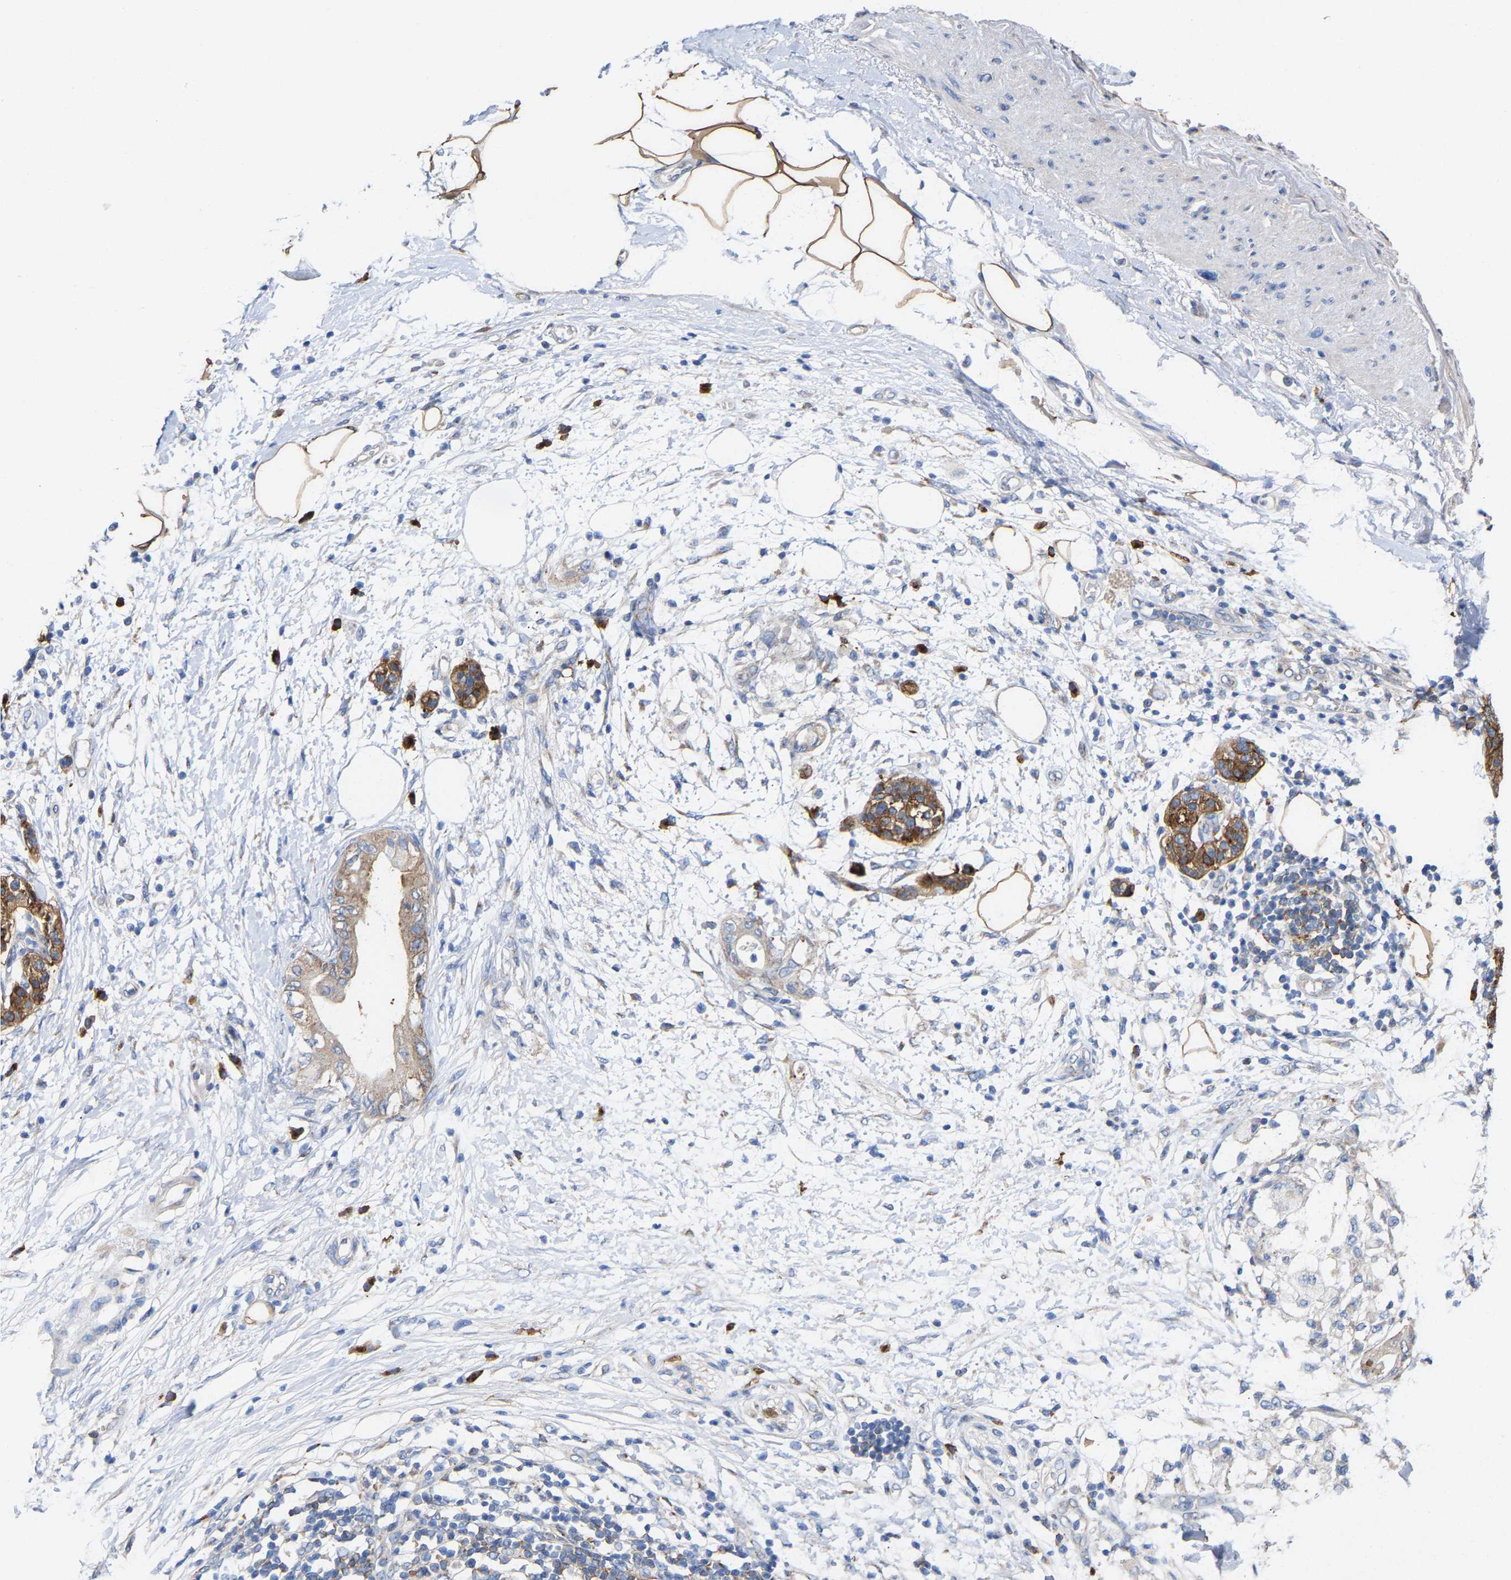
{"staining": {"intensity": "moderate", "quantity": "<25%", "location": "cytoplasmic/membranous"}, "tissue": "adipose tissue", "cell_type": "Adipocytes", "image_type": "normal", "snomed": [{"axis": "morphology", "description": "Normal tissue, NOS"}, {"axis": "morphology", "description": "Adenocarcinoma, NOS"}, {"axis": "topography", "description": "Duodenum"}, {"axis": "topography", "description": "Peripheral nerve tissue"}], "caption": "Immunohistochemical staining of benign adipose tissue displays low levels of moderate cytoplasmic/membranous positivity in about <25% of adipocytes.", "gene": "PPP1R15A", "patient": {"sex": "female", "age": 60}}